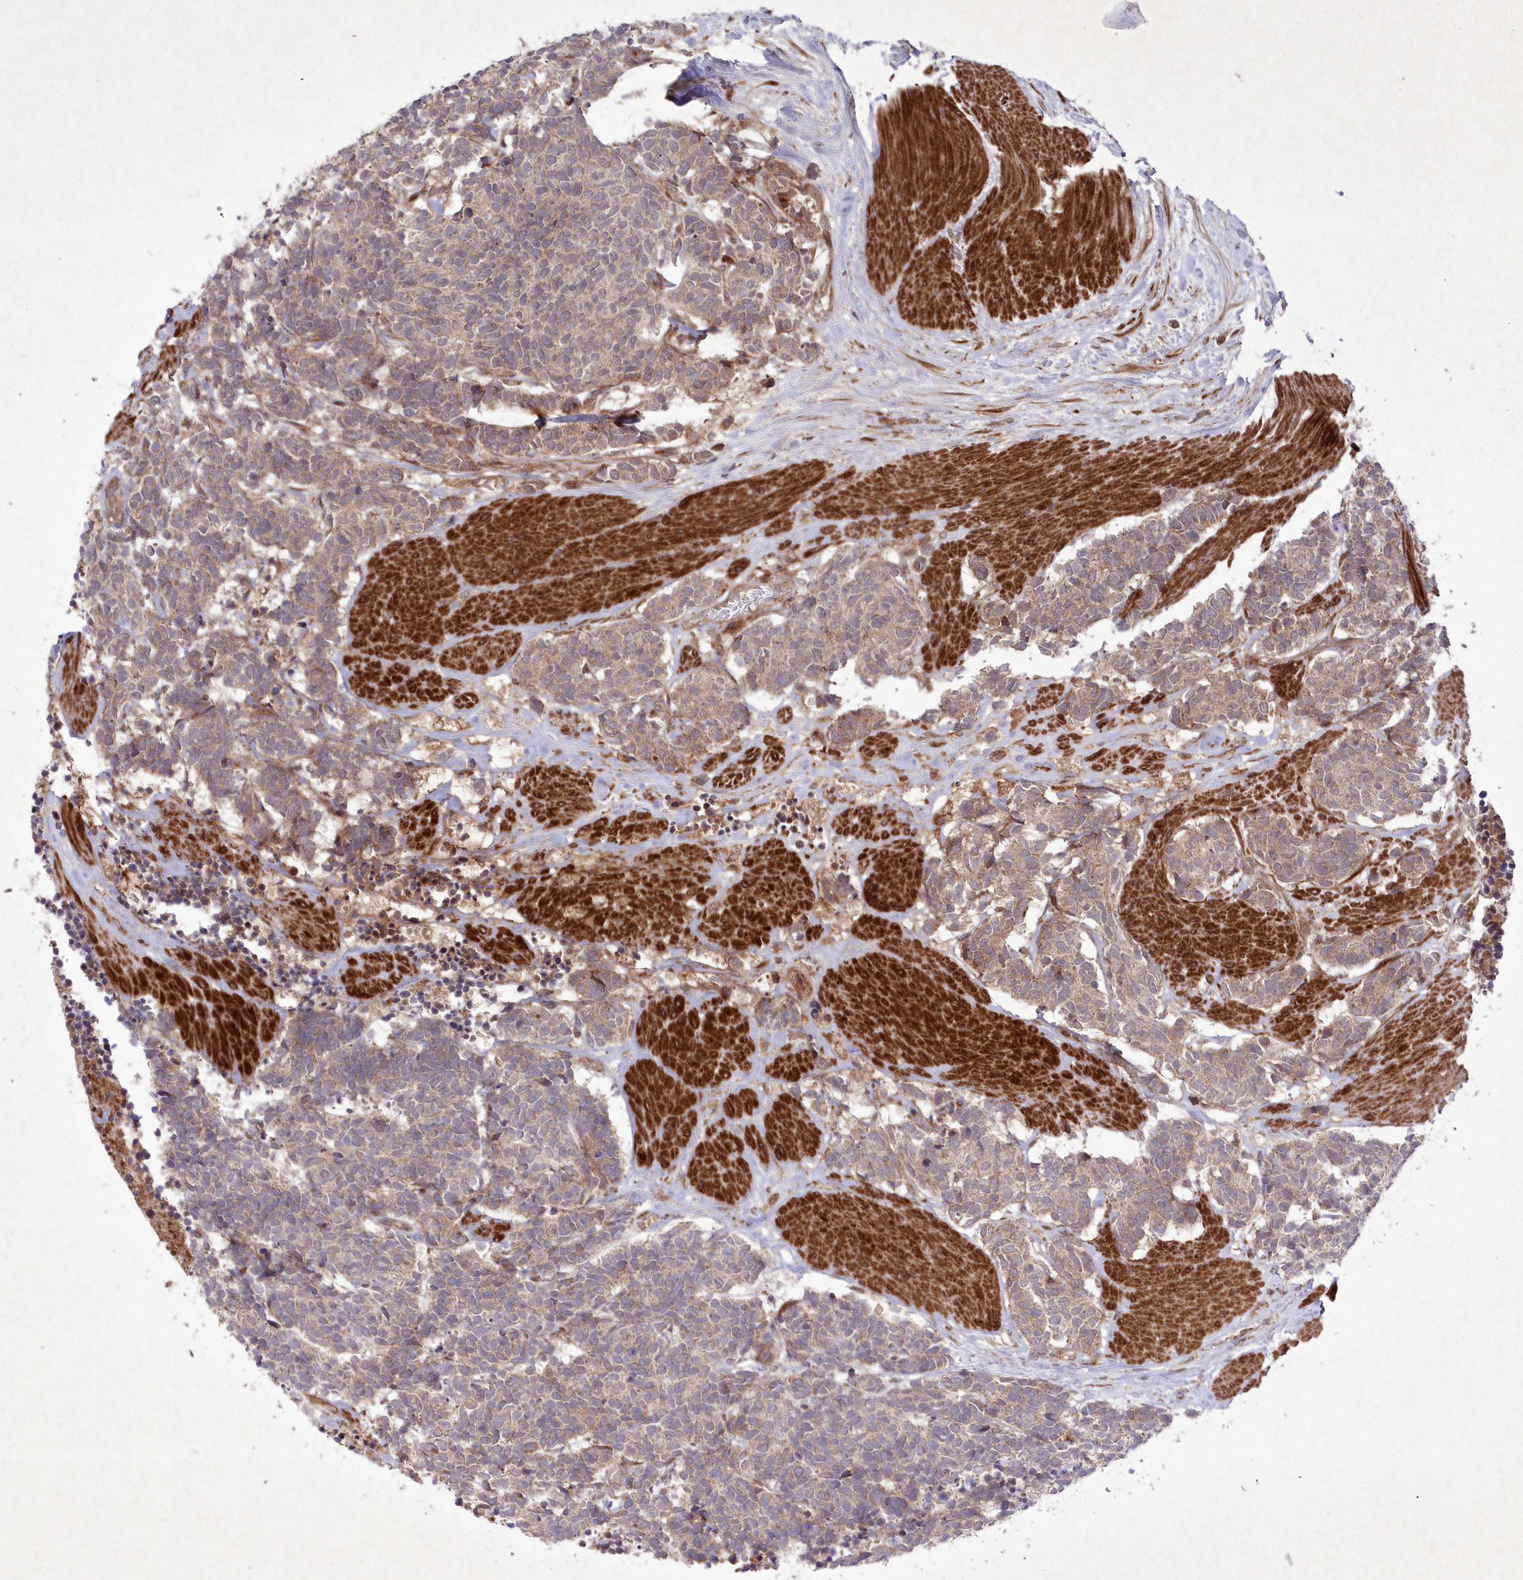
{"staining": {"intensity": "moderate", "quantity": "25%-75%", "location": "cytoplasmic/membranous"}, "tissue": "carcinoid", "cell_type": "Tumor cells", "image_type": "cancer", "snomed": [{"axis": "morphology", "description": "Carcinoma, NOS"}, {"axis": "morphology", "description": "Carcinoid, malignant, NOS"}, {"axis": "topography", "description": "Urinary bladder"}], "caption": "Protein staining displays moderate cytoplasmic/membranous positivity in about 25%-75% of tumor cells in malignant carcinoid.", "gene": "APOM", "patient": {"sex": "male", "age": 57}}